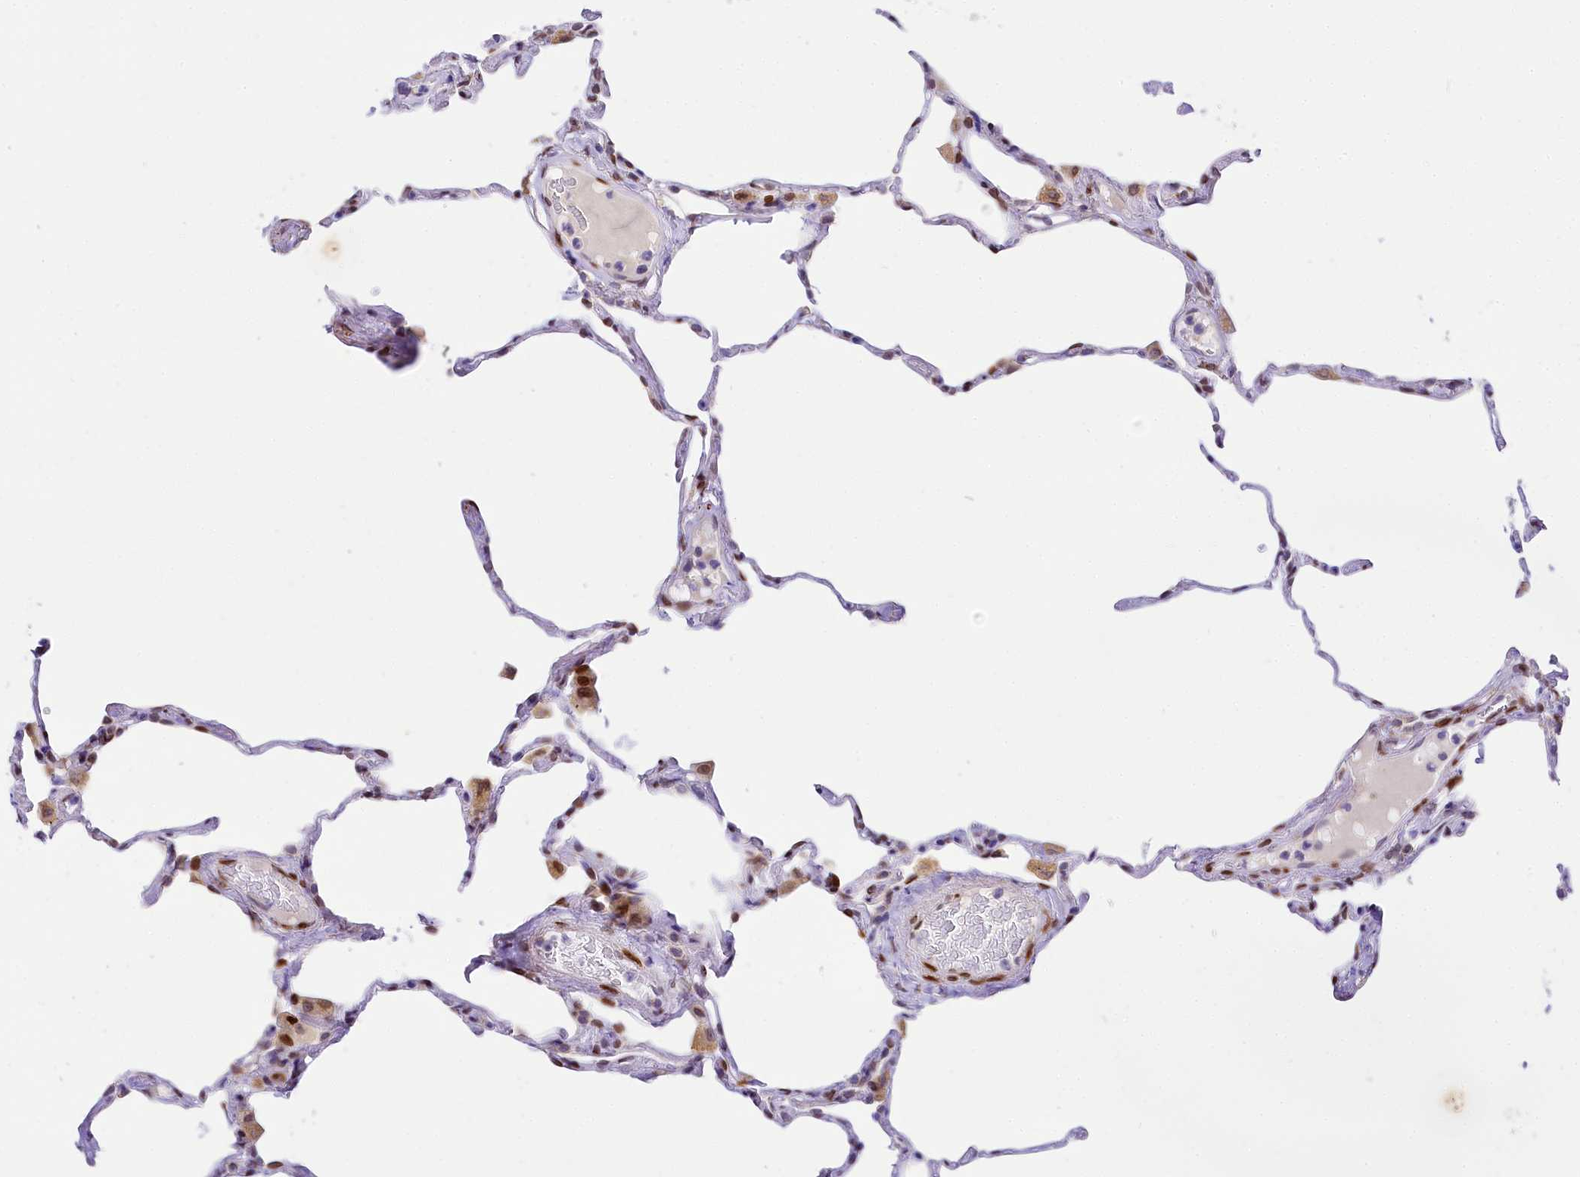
{"staining": {"intensity": "weak", "quantity": "<25%", "location": "cytoplasmic/membranous,nuclear"}, "tissue": "lung", "cell_type": "Alveolar cells", "image_type": "normal", "snomed": [{"axis": "morphology", "description": "Normal tissue, NOS"}, {"axis": "topography", "description": "Lung"}], "caption": "This is an immunohistochemistry image of unremarkable human lung. There is no staining in alveolar cells.", "gene": "PPIP5K2", "patient": {"sex": "male", "age": 65}}